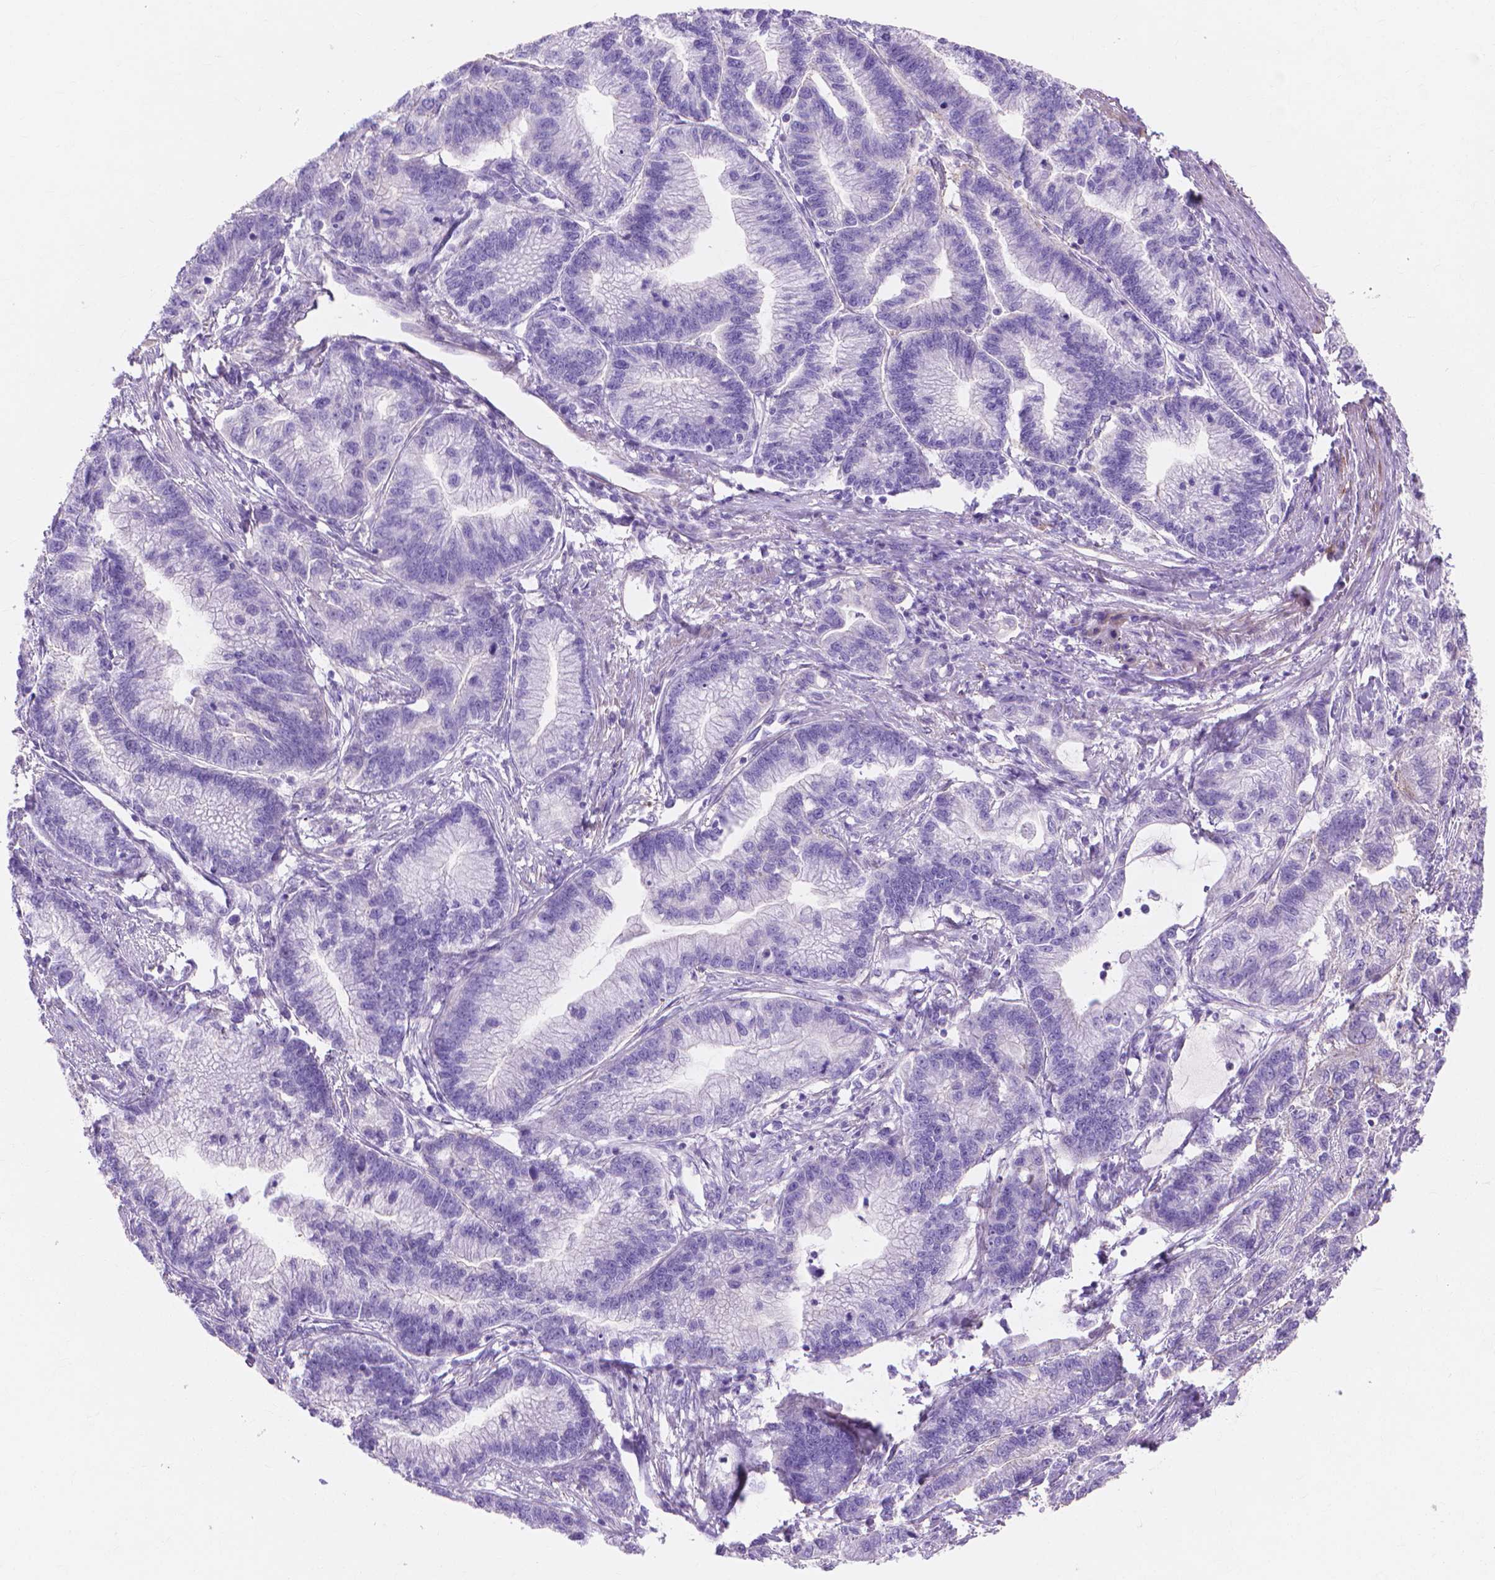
{"staining": {"intensity": "negative", "quantity": "none", "location": "none"}, "tissue": "stomach cancer", "cell_type": "Tumor cells", "image_type": "cancer", "snomed": [{"axis": "morphology", "description": "Adenocarcinoma, NOS"}, {"axis": "topography", "description": "Stomach"}], "caption": "The histopathology image exhibits no significant staining in tumor cells of stomach cancer (adenocarcinoma). Brightfield microscopy of immunohistochemistry stained with DAB (brown) and hematoxylin (blue), captured at high magnification.", "gene": "MBLAC1", "patient": {"sex": "male", "age": 83}}